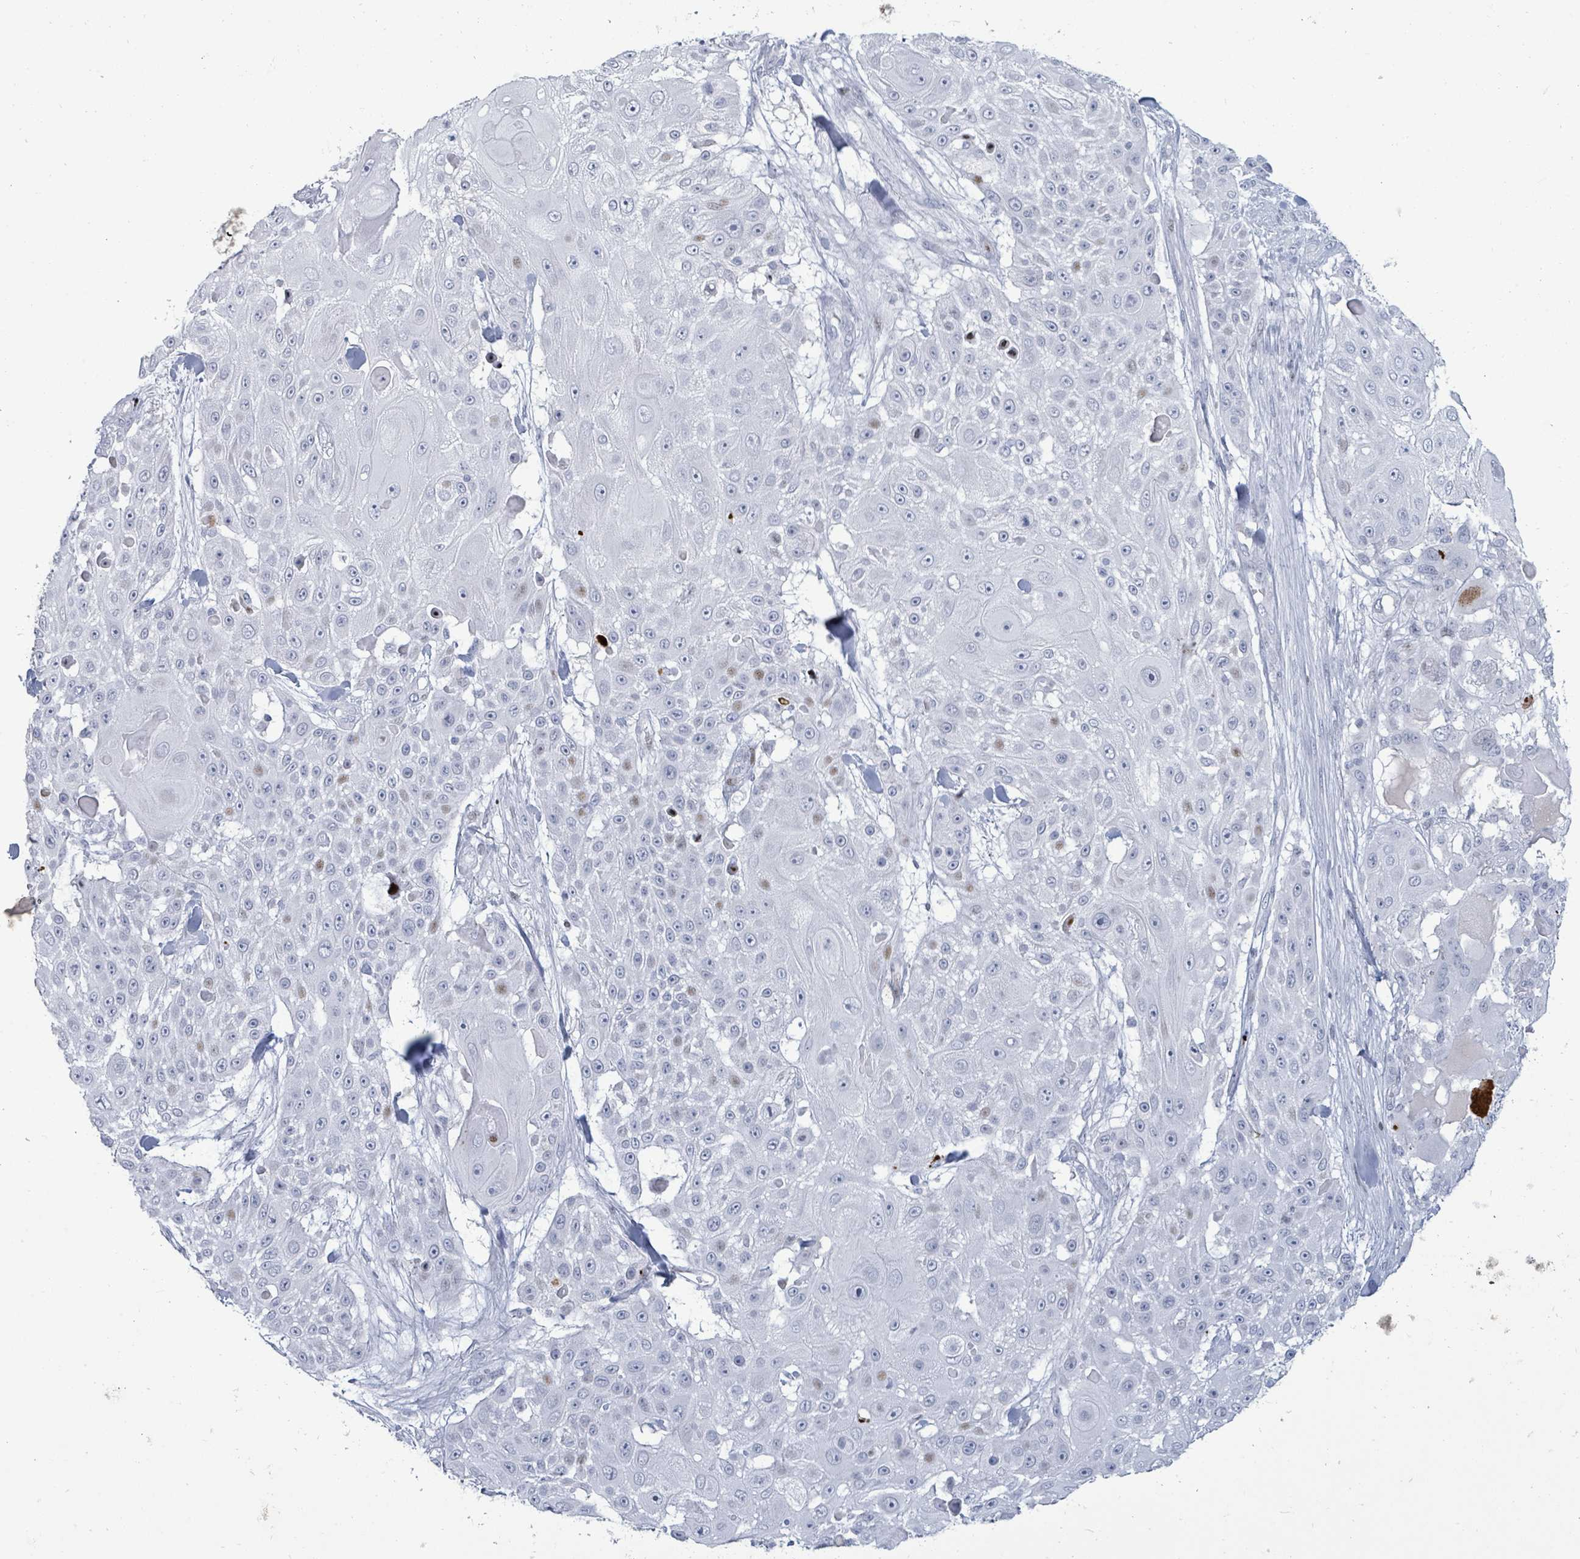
{"staining": {"intensity": "negative", "quantity": "none", "location": "none"}, "tissue": "skin cancer", "cell_type": "Tumor cells", "image_type": "cancer", "snomed": [{"axis": "morphology", "description": "Squamous cell carcinoma, NOS"}, {"axis": "topography", "description": "Skin"}], "caption": "Immunohistochemistry (IHC) image of skin cancer (squamous cell carcinoma) stained for a protein (brown), which displays no positivity in tumor cells.", "gene": "MALL", "patient": {"sex": "female", "age": 86}}